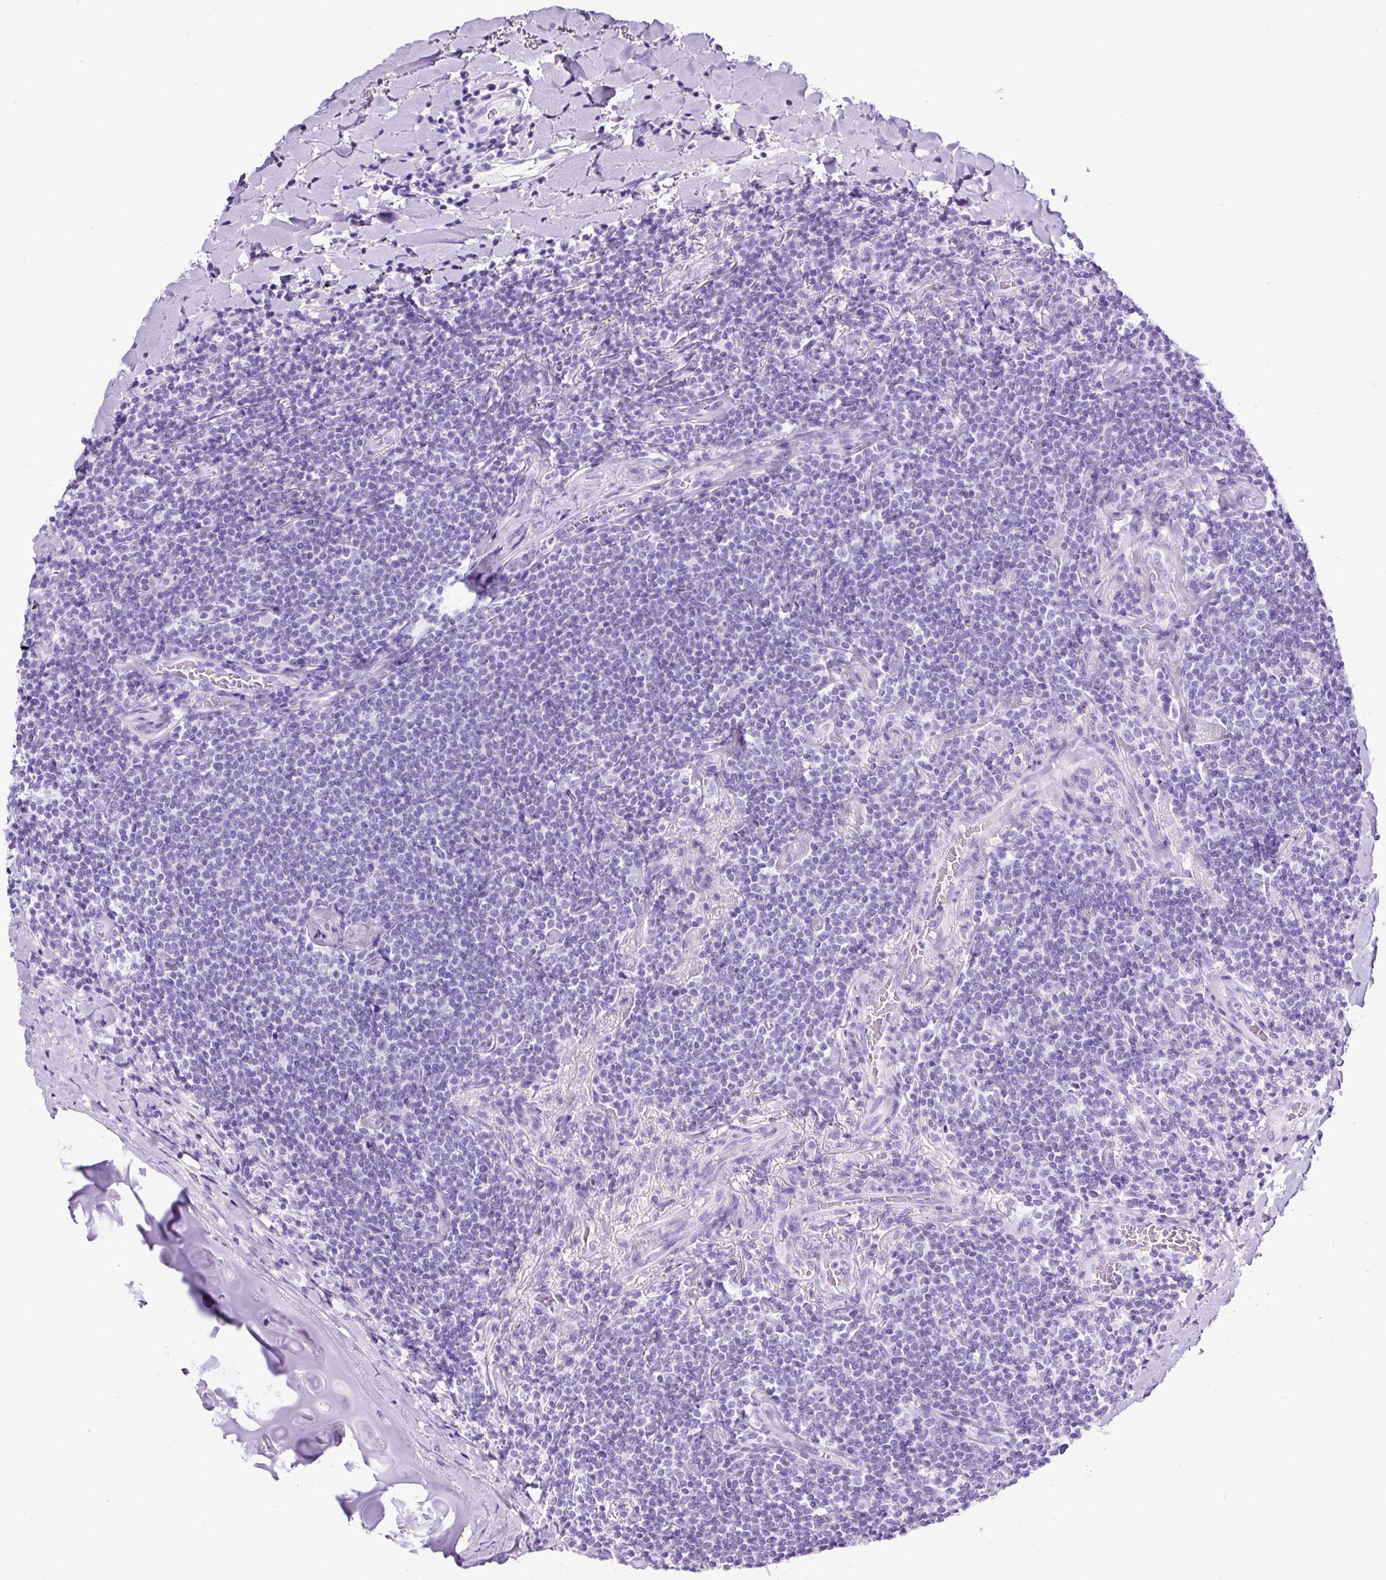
{"staining": {"intensity": "negative", "quantity": "none", "location": "none"}, "tissue": "lymphoma", "cell_type": "Tumor cells", "image_type": "cancer", "snomed": [{"axis": "morphology", "description": "Malignant lymphoma, non-Hodgkin's type, Low grade"}, {"axis": "topography", "description": "Lung"}], "caption": "A high-resolution photomicrograph shows immunohistochemistry (IHC) staining of malignant lymphoma, non-Hodgkin's type (low-grade), which reveals no significant expression in tumor cells.", "gene": "CEL", "patient": {"sex": "female", "age": 71}}